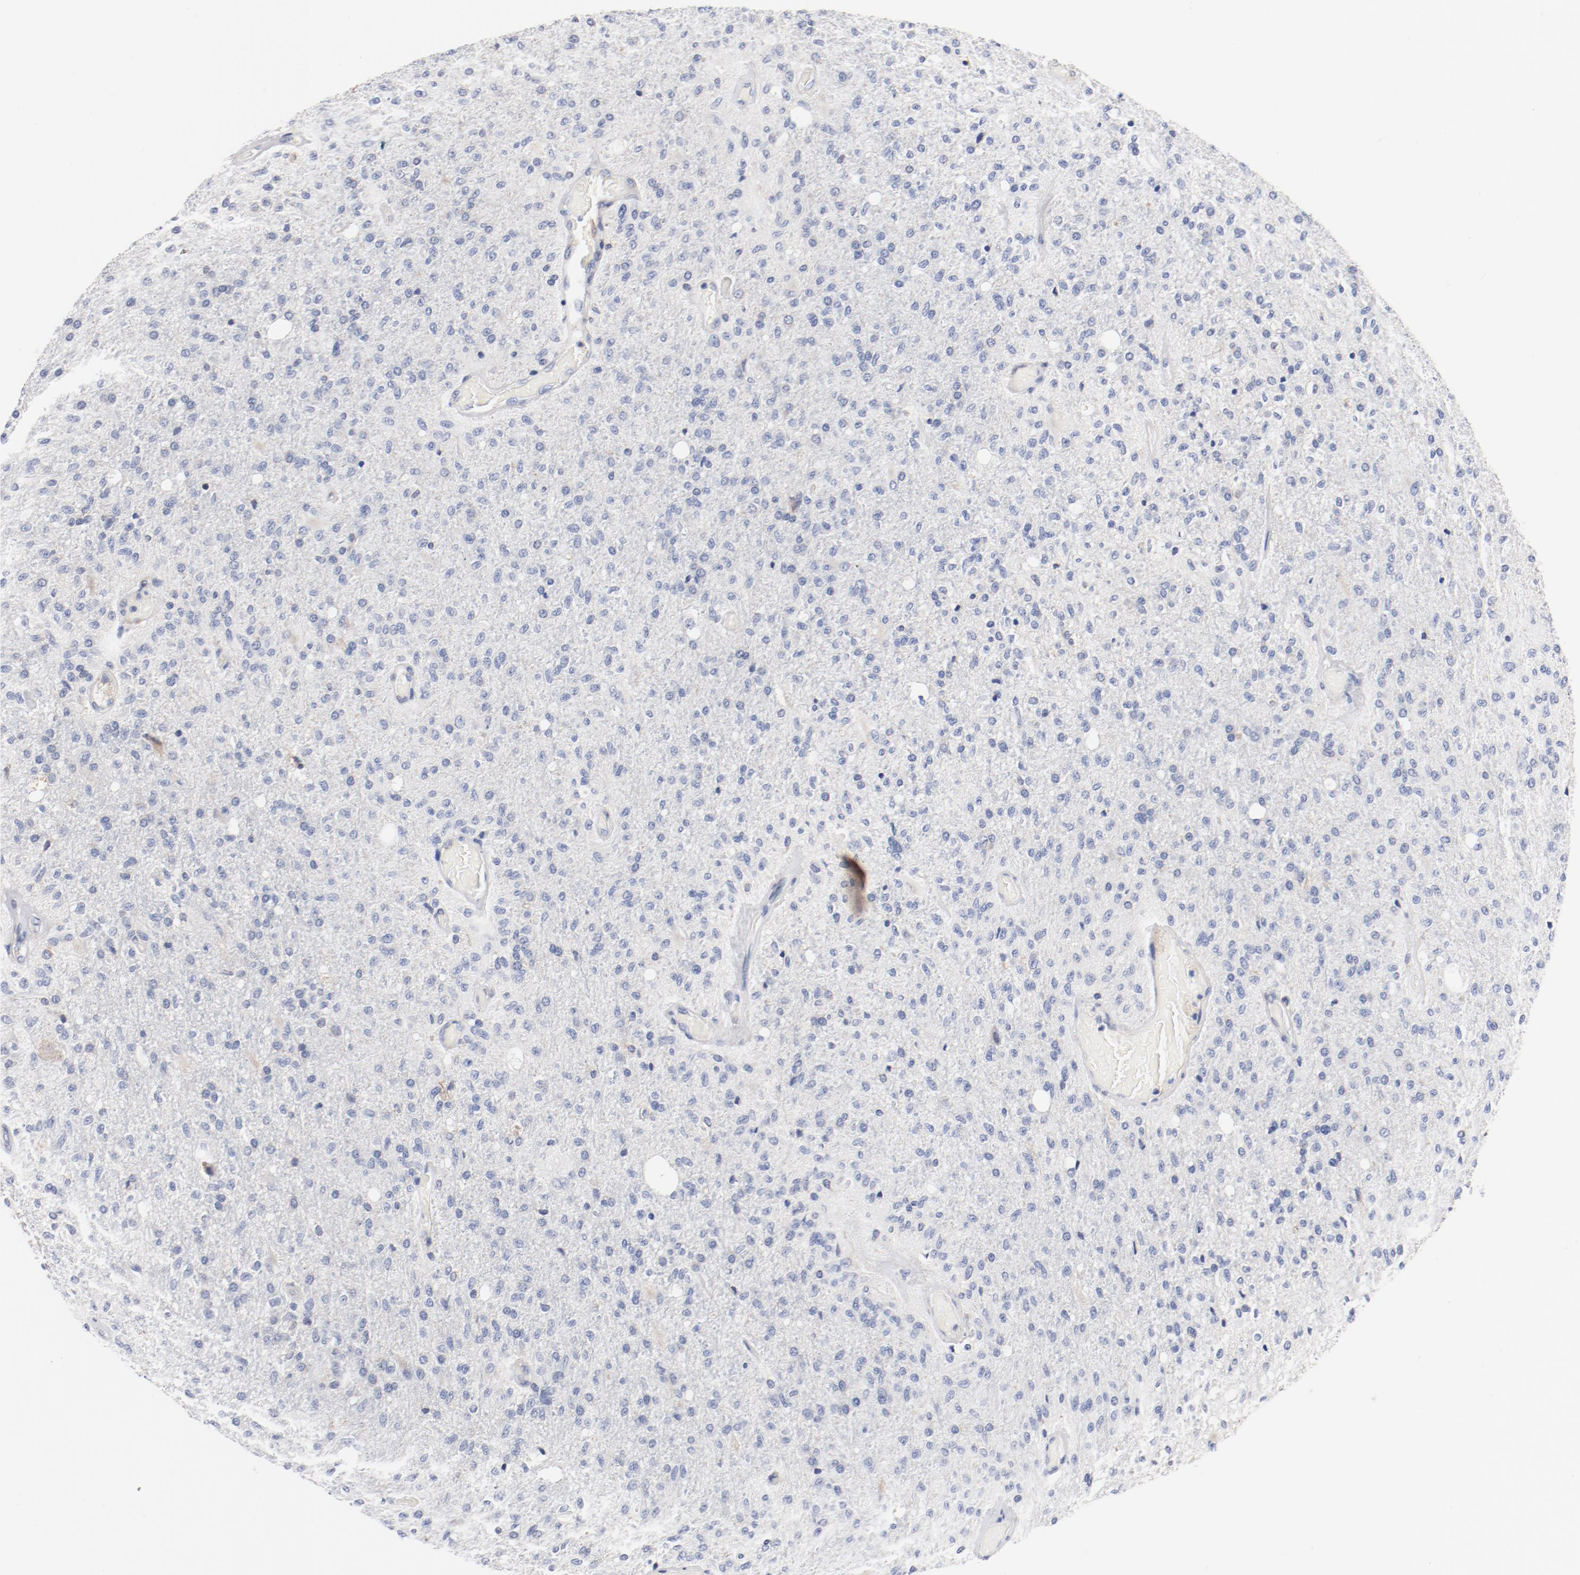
{"staining": {"intensity": "negative", "quantity": "none", "location": "none"}, "tissue": "glioma", "cell_type": "Tumor cells", "image_type": "cancer", "snomed": [{"axis": "morphology", "description": "Normal tissue, NOS"}, {"axis": "morphology", "description": "Glioma, malignant, High grade"}, {"axis": "topography", "description": "Cerebral cortex"}], "caption": "Immunohistochemical staining of human malignant glioma (high-grade) demonstrates no significant positivity in tumor cells. The staining was performed using DAB to visualize the protein expression in brown, while the nuclei were stained in blue with hematoxylin (Magnification: 20x).", "gene": "PDPK1", "patient": {"sex": "male", "age": 77}}